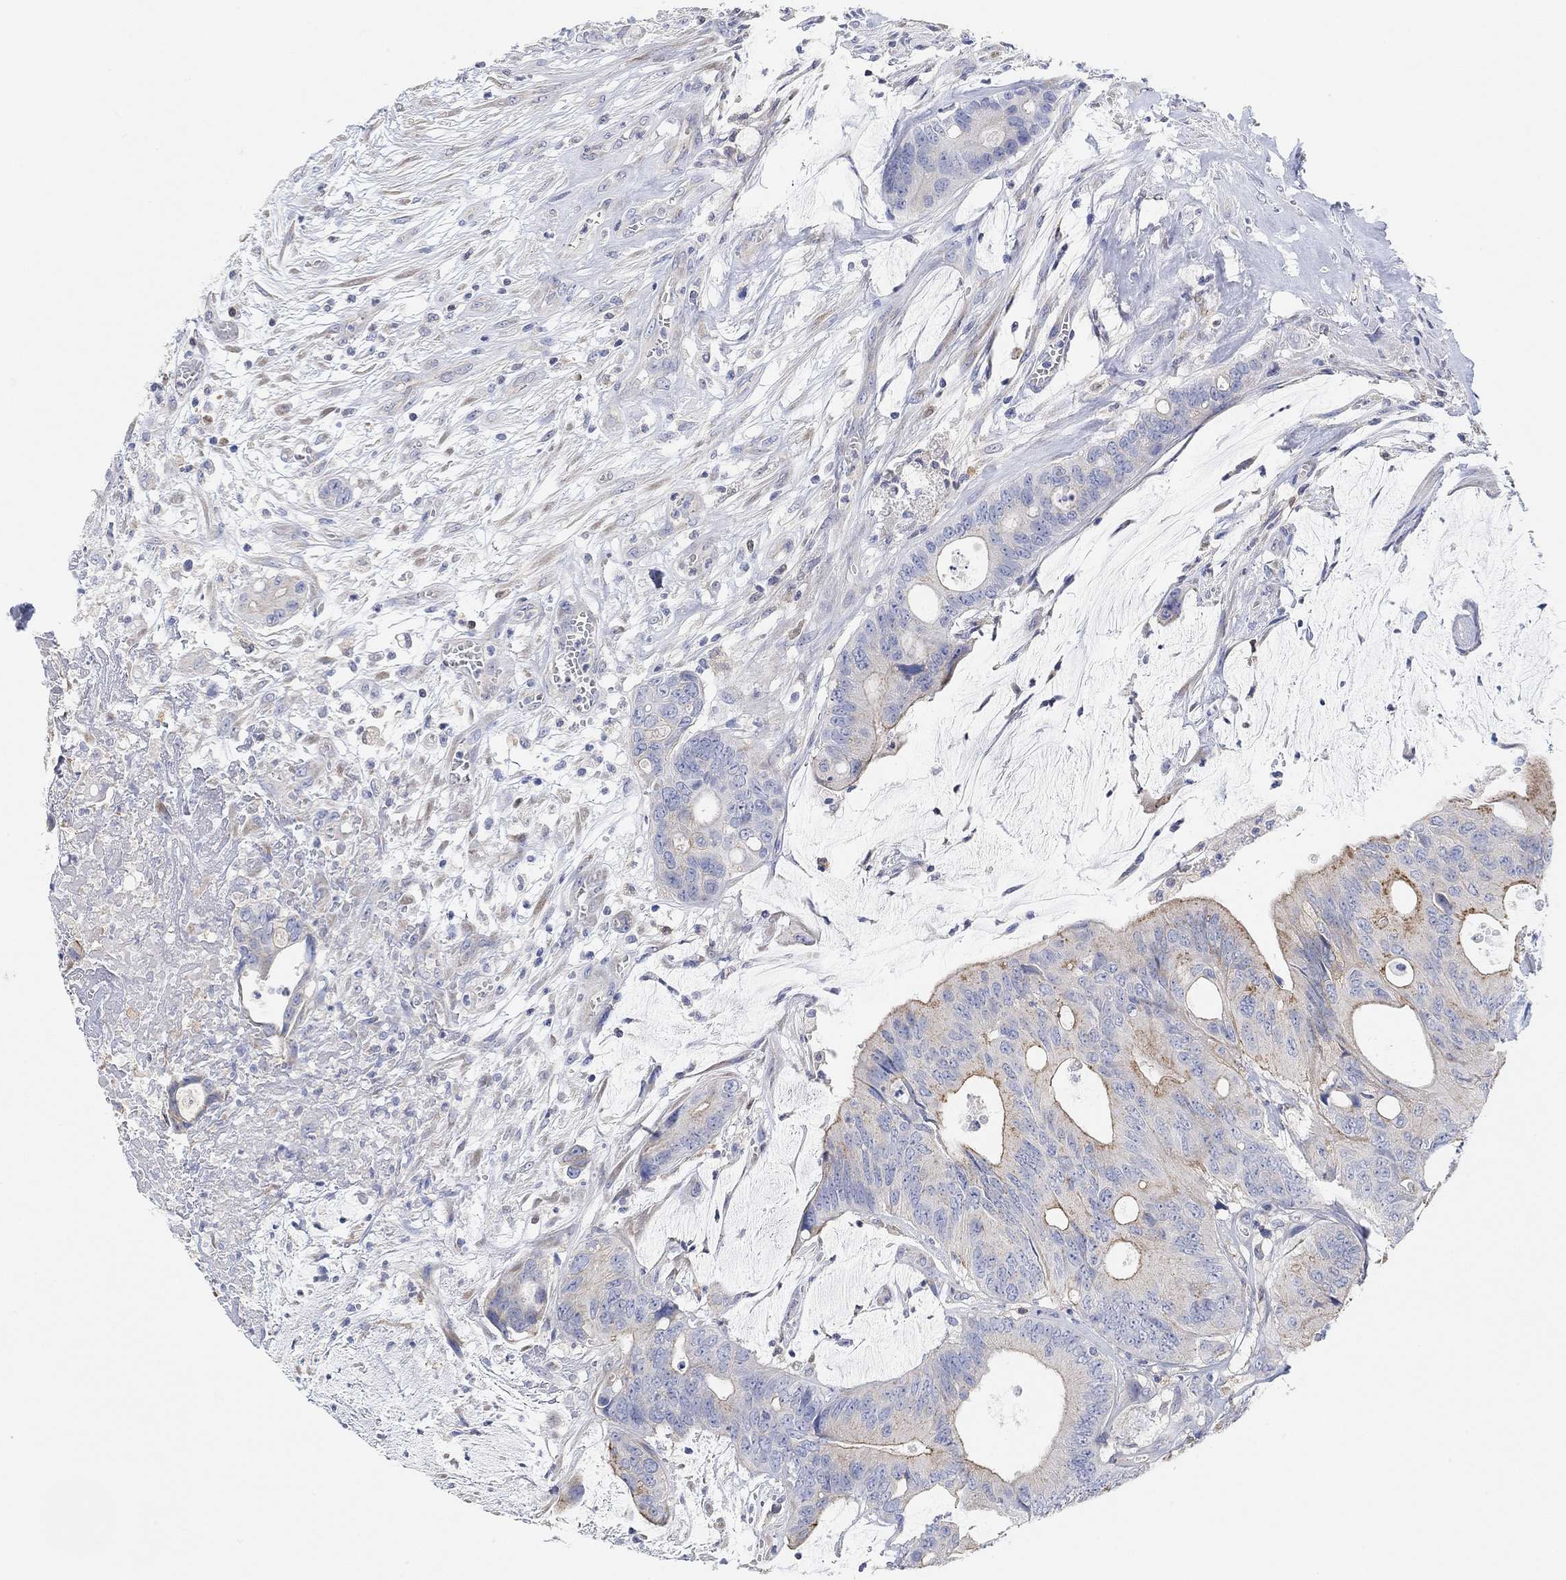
{"staining": {"intensity": "moderate", "quantity": "<25%", "location": "cytoplasmic/membranous"}, "tissue": "colorectal cancer", "cell_type": "Tumor cells", "image_type": "cancer", "snomed": [{"axis": "morphology", "description": "Normal tissue, NOS"}, {"axis": "morphology", "description": "Adenocarcinoma, NOS"}, {"axis": "topography", "description": "Colon"}], "caption": "Immunohistochemistry (IHC) of colorectal cancer (adenocarcinoma) shows low levels of moderate cytoplasmic/membranous expression in approximately <25% of tumor cells.", "gene": "RGS1", "patient": {"sex": "male", "age": 65}}